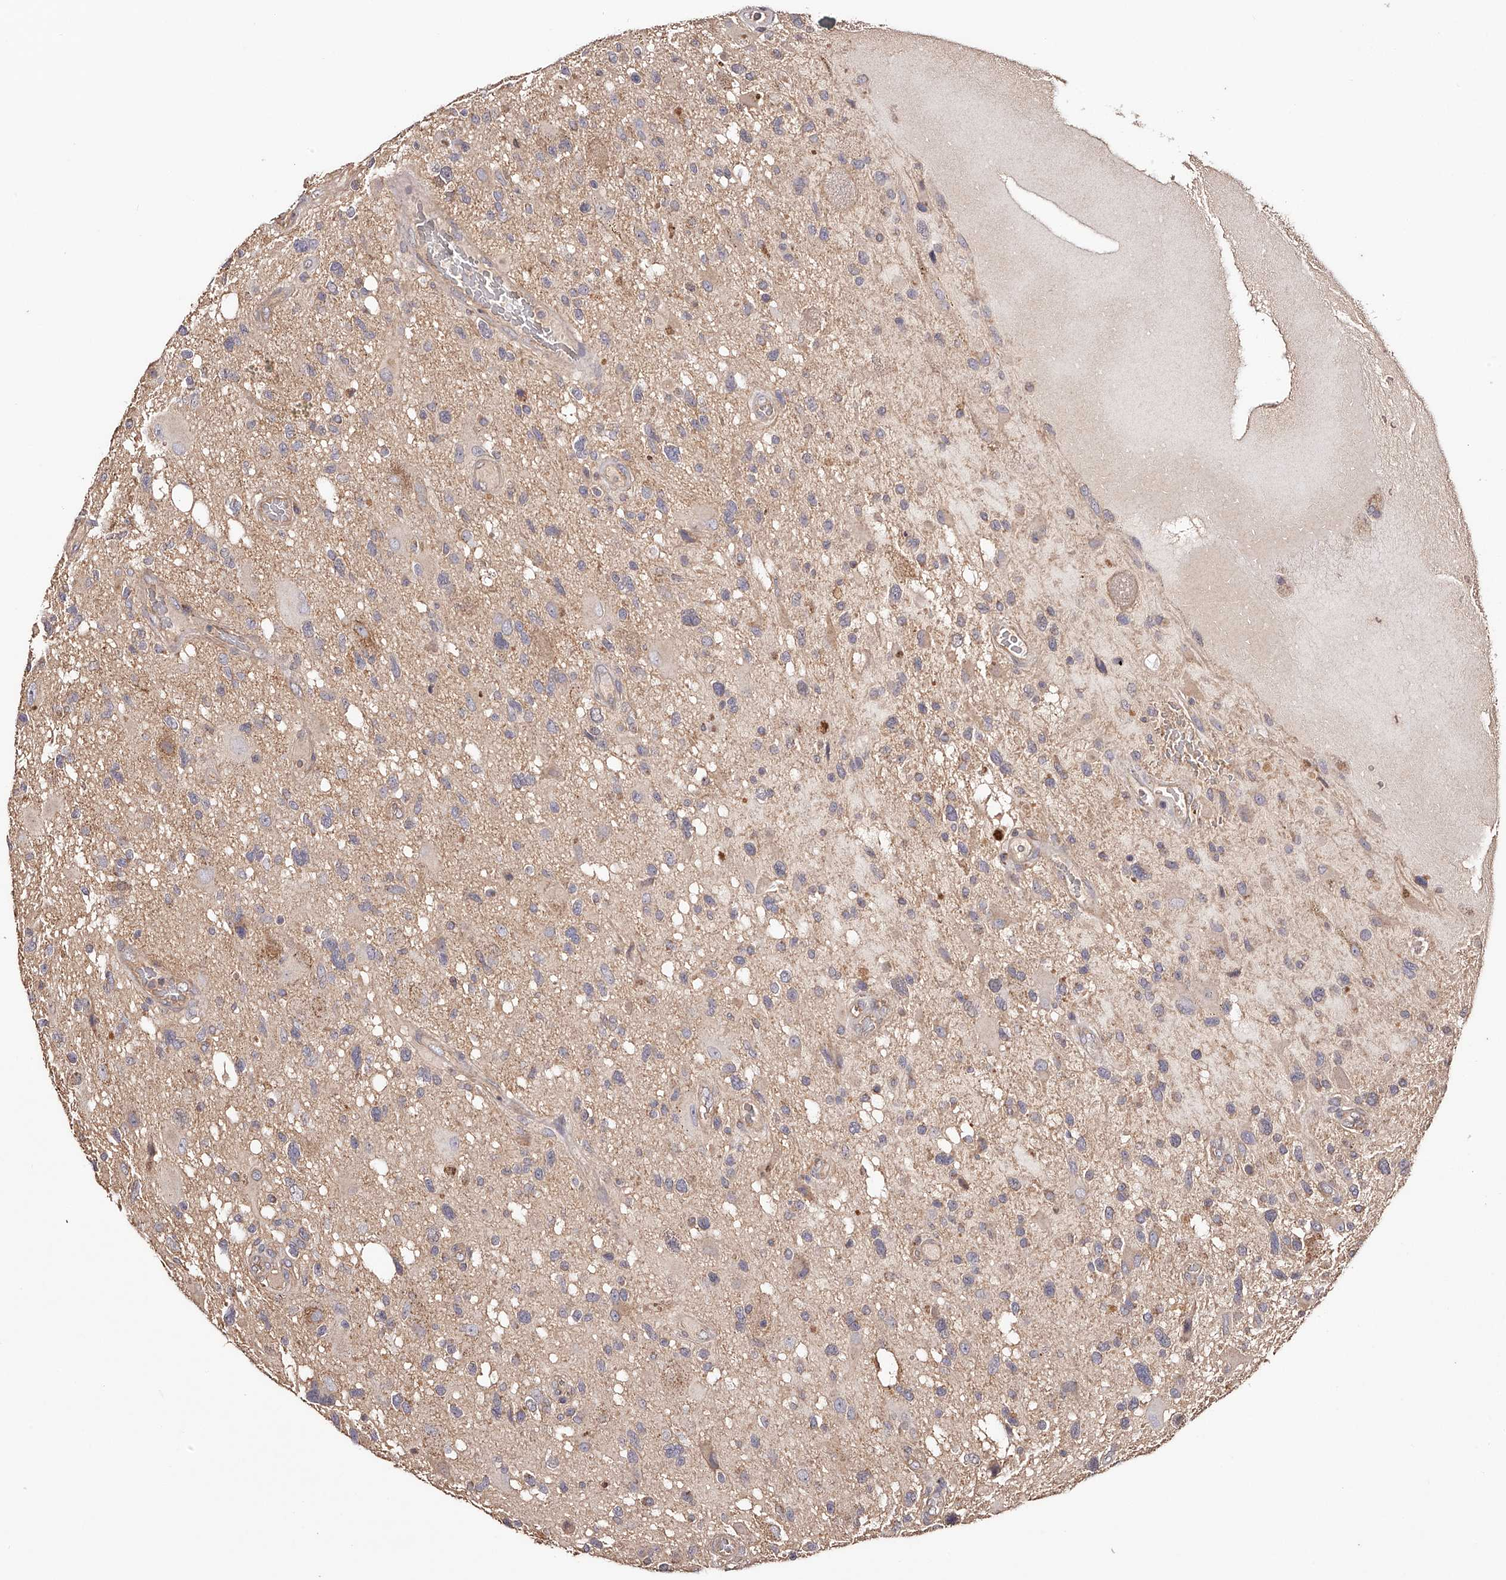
{"staining": {"intensity": "negative", "quantity": "none", "location": "none"}, "tissue": "glioma", "cell_type": "Tumor cells", "image_type": "cancer", "snomed": [{"axis": "morphology", "description": "Glioma, malignant, High grade"}, {"axis": "topography", "description": "Brain"}], "caption": "DAB immunohistochemical staining of glioma shows no significant positivity in tumor cells. (Brightfield microscopy of DAB immunohistochemistry at high magnification).", "gene": "USP21", "patient": {"sex": "male", "age": 33}}